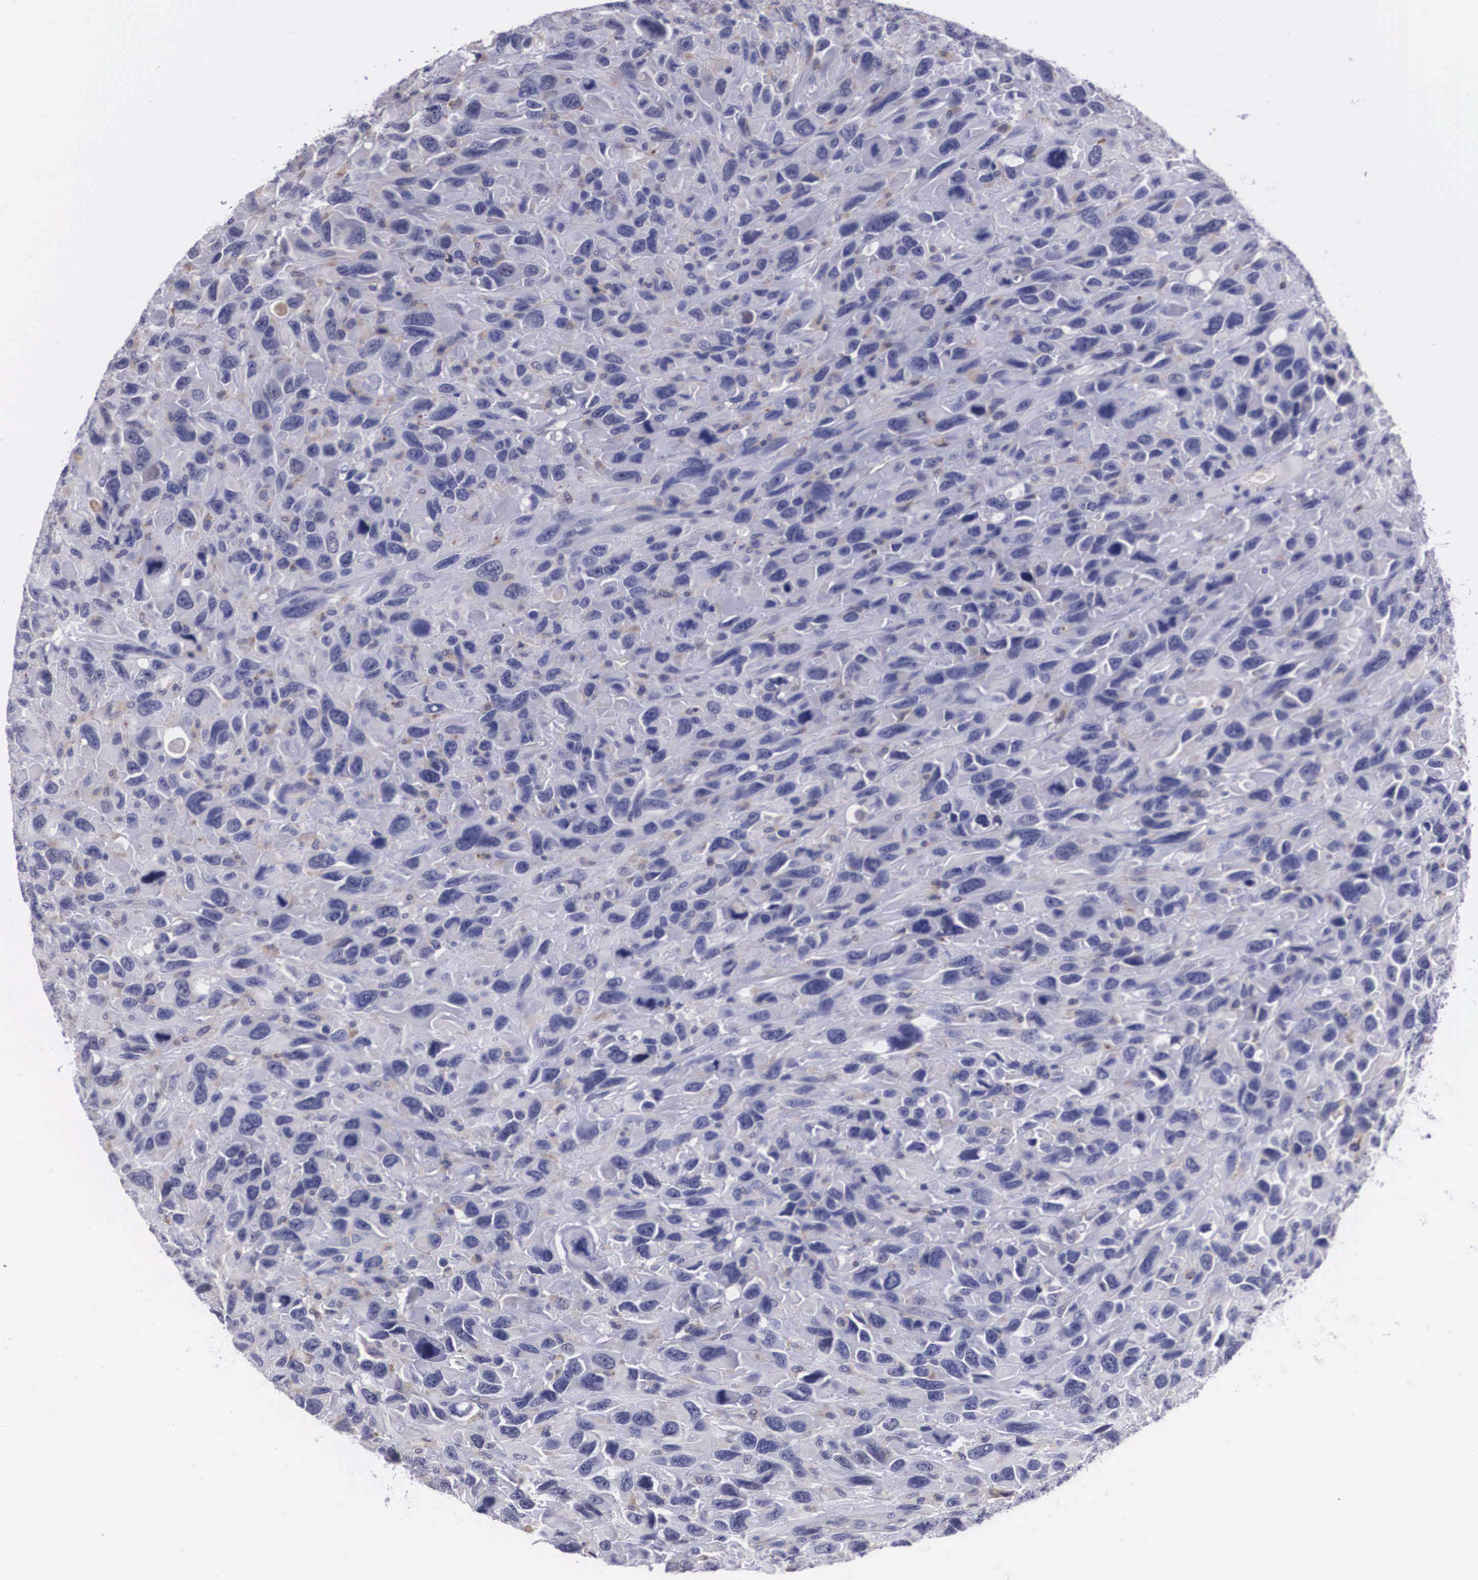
{"staining": {"intensity": "weak", "quantity": "<25%", "location": "cytoplasmic/membranous"}, "tissue": "renal cancer", "cell_type": "Tumor cells", "image_type": "cancer", "snomed": [{"axis": "morphology", "description": "Adenocarcinoma, NOS"}, {"axis": "topography", "description": "Kidney"}], "caption": "A micrograph of renal adenocarcinoma stained for a protein demonstrates no brown staining in tumor cells. The staining was performed using DAB (3,3'-diaminobenzidine) to visualize the protein expression in brown, while the nuclei were stained in blue with hematoxylin (Magnification: 20x).", "gene": "CRELD2", "patient": {"sex": "male", "age": 79}}